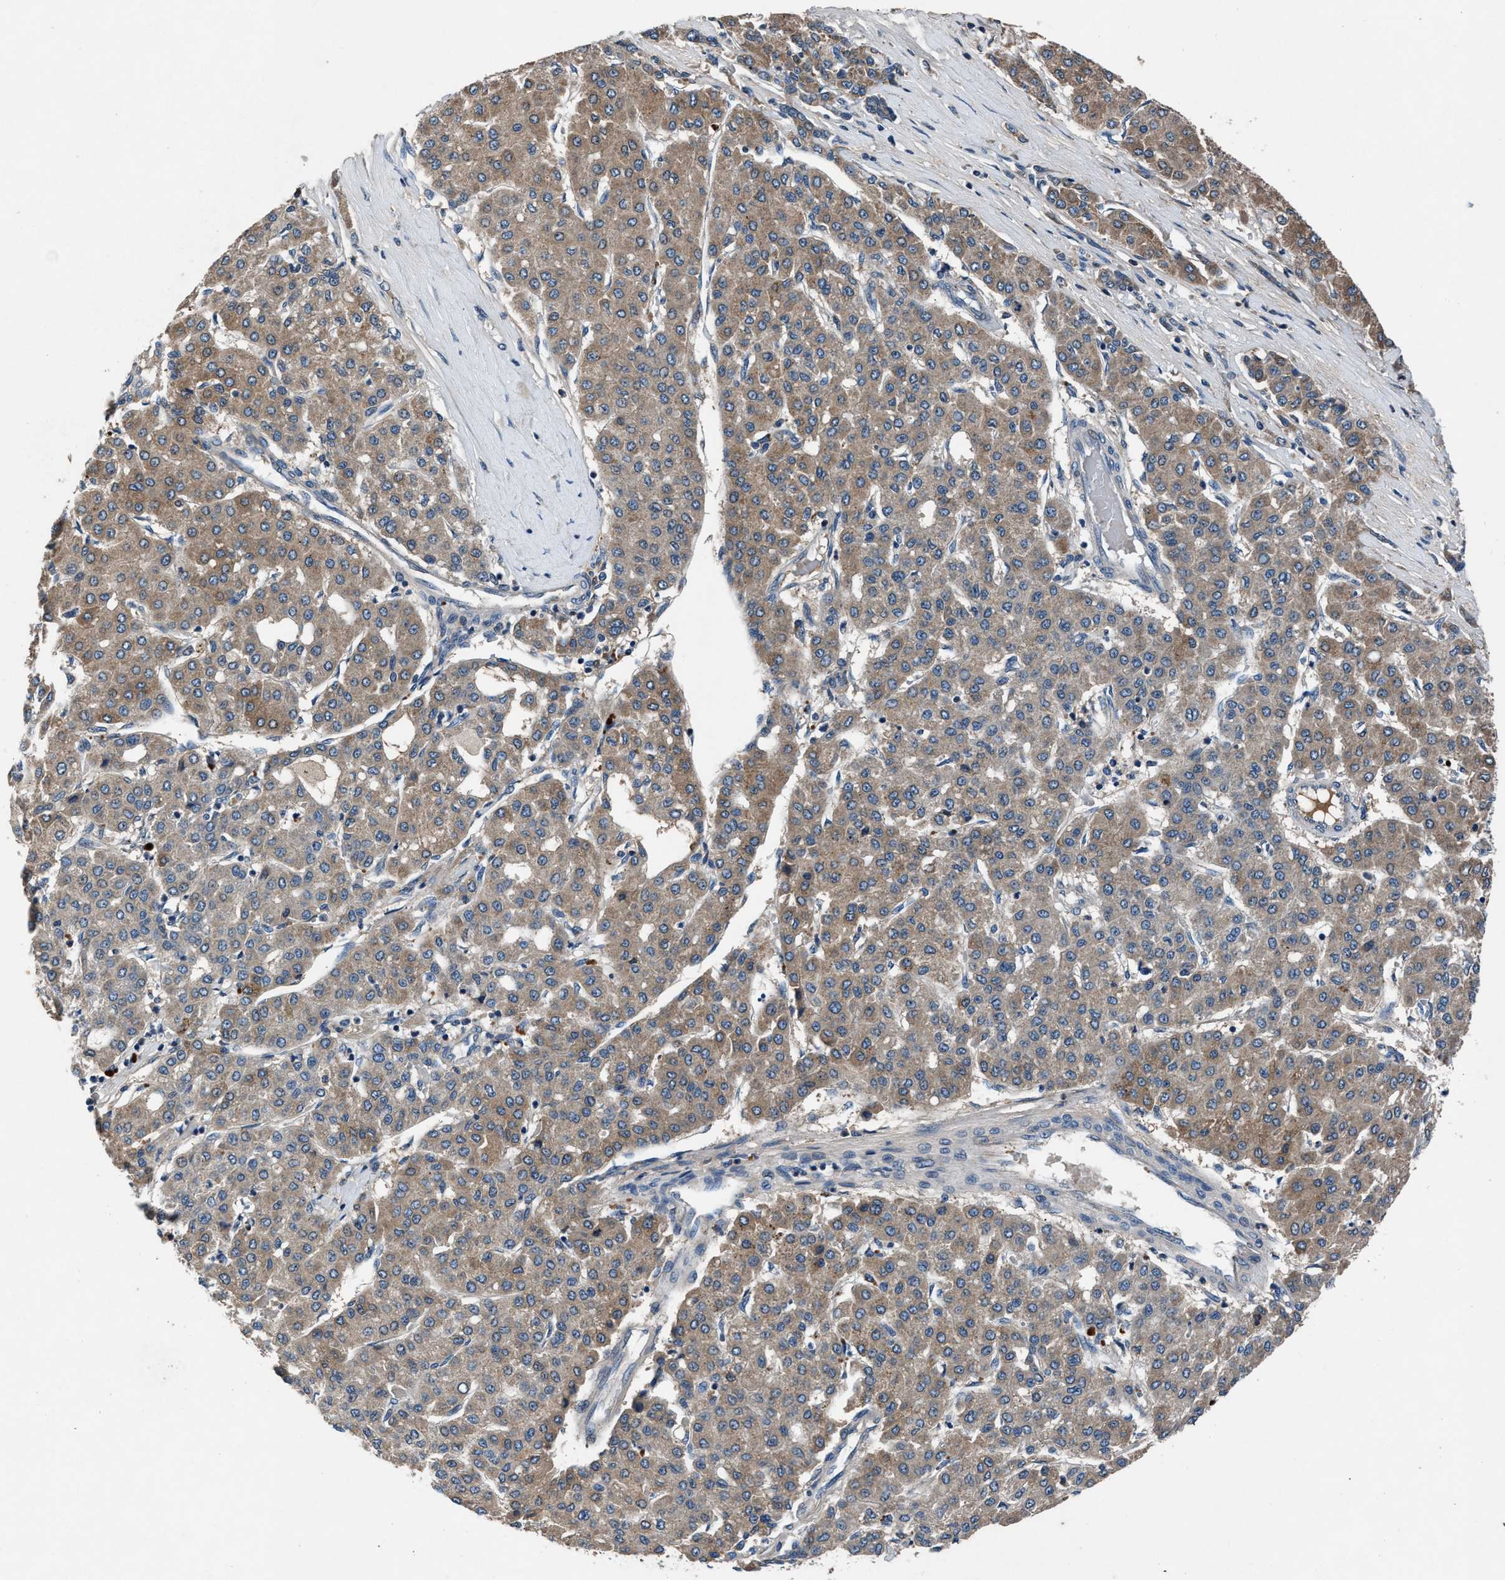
{"staining": {"intensity": "moderate", "quantity": "25%-75%", "location": "cytoplasmic/membranous"}, "tissue": "liver cancer", "cell_type": "Tumor cells", "image_type": "cancer", "snomed": [{"axis": "morphology", "description": "Carcinoma, Hepatocellular, NOS"}, {"axis": "topography", "description": "Liver"}], "caption": "Immunohistochemistry (IHC) (DAB) staining of human liver cancer (hepatocellular carcinoma) displays moderate cytoplasmic/membranous protein positivity in approximately 25%-75% of tumor cells.", "gene": "PRXL2C", "patient": {"sex": "male", "age": 65}}